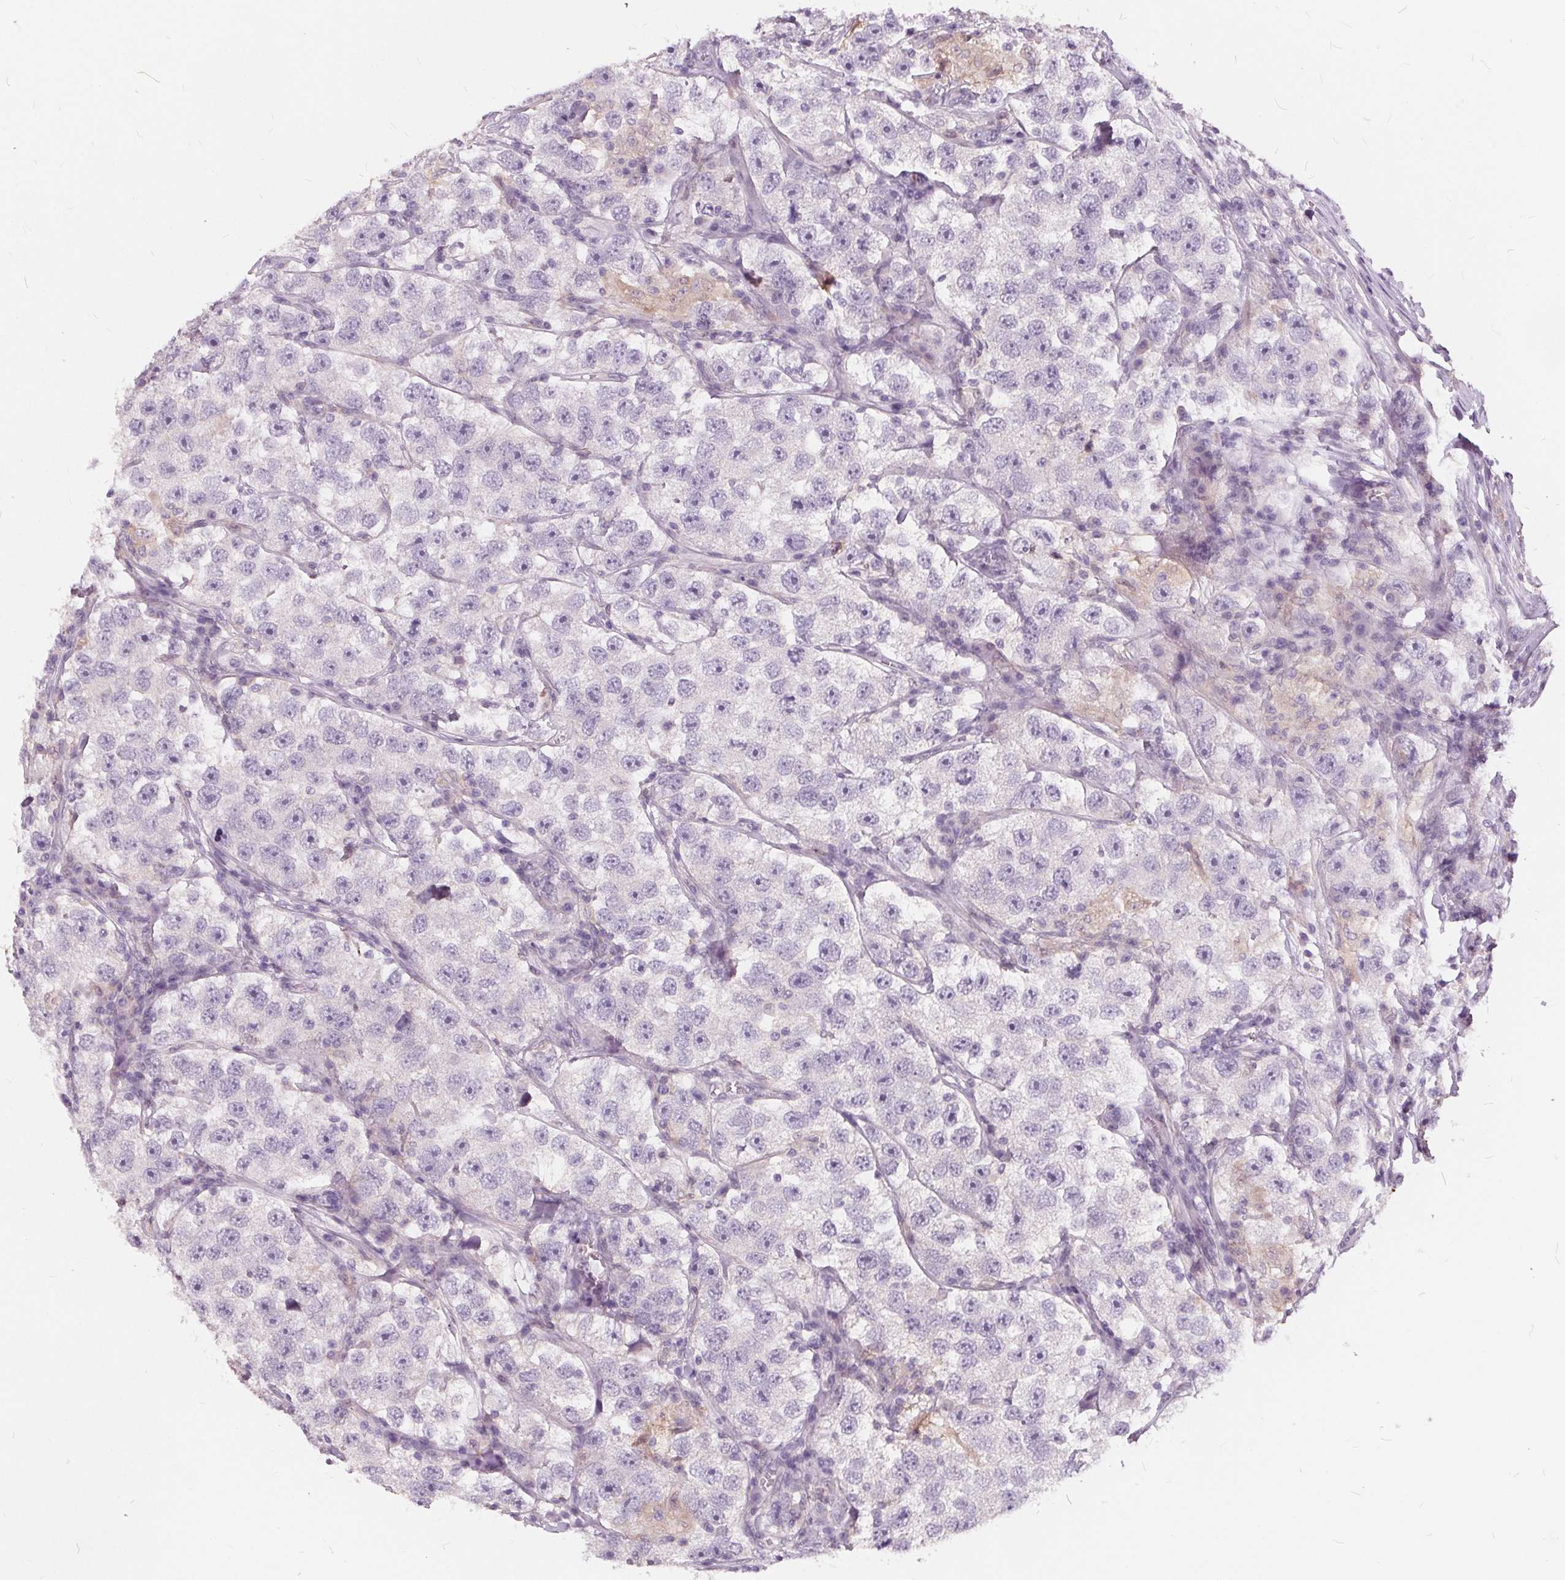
{"staining": {"intensity": "negative", "quantity": "none", "location": "none"}, "tissue": "testis cancer", "cell_type": "Tumor cells", "image_type": "cancer", "snomed": [{"axis": "morphology", "description": "Seminoma, NOS"}, {"axis": "topography", "description": "Testis"}], "caption": "Tumor cells show no significant protein expression in testis cancer (seminoma). (DAB immunohistochemistry (IHC), high magnification).", "gene": "HAAO", "patient": {"sex": "male", "age": 26}}